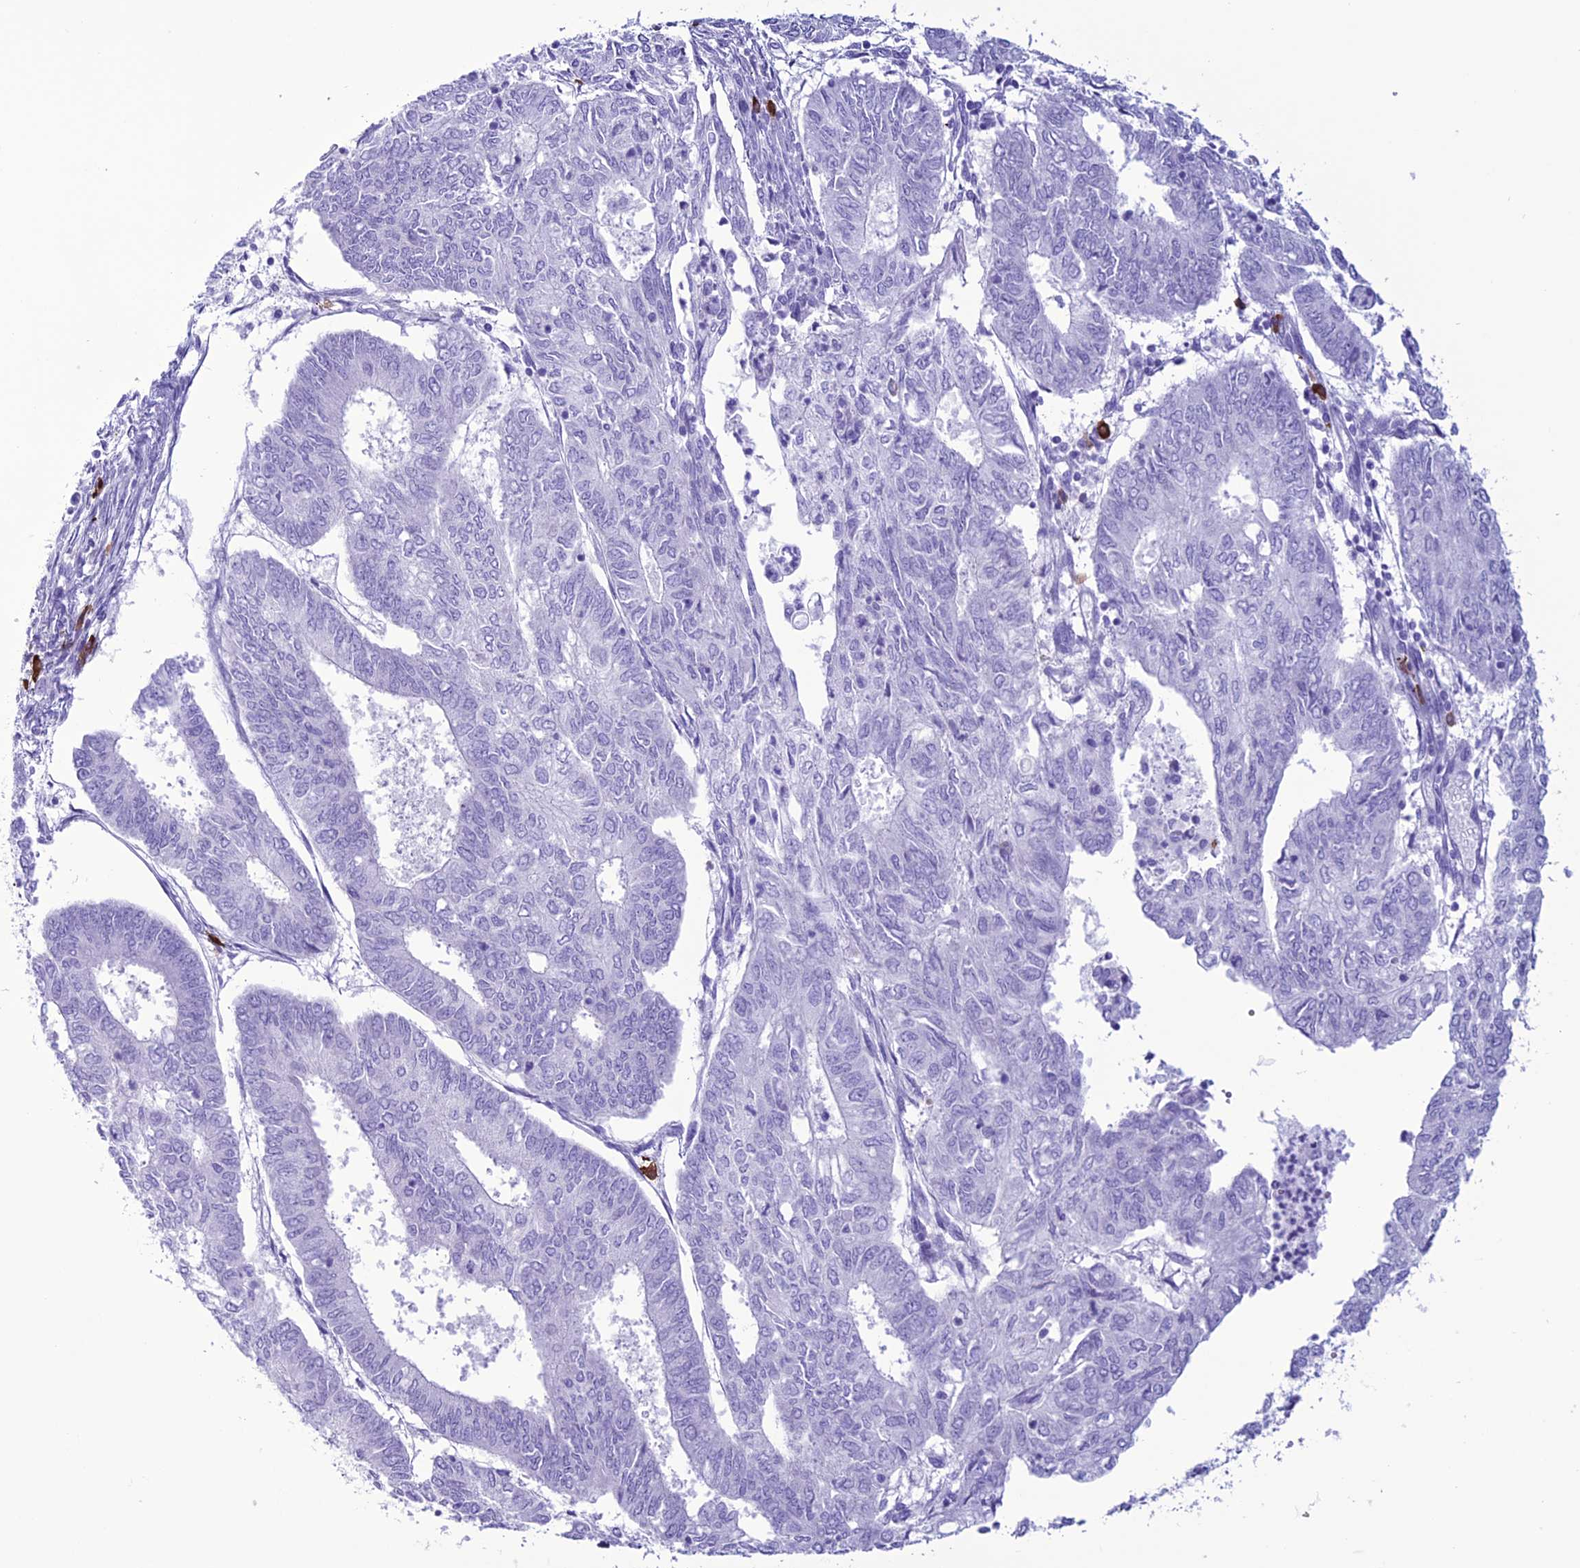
{"staining": {"intensity": "negative", "quantity": "none", "location": "none"}, "tissue": "endometrial cancer", "cell_type": "Tumor cells", "image_type": "cancer", "snomed": [{"axis": "morphology", "description": "Adenocarcinoma, NOS"}, {"axis": "topography", "description": "Endometrium"}], "caption": "This is a histopathology image of IHC staining of adenocarcinoma (endometrial), which shows no expression in tumor cells.", "gene": "MZB1", "patient": {"sex": "female", "age": 68}}